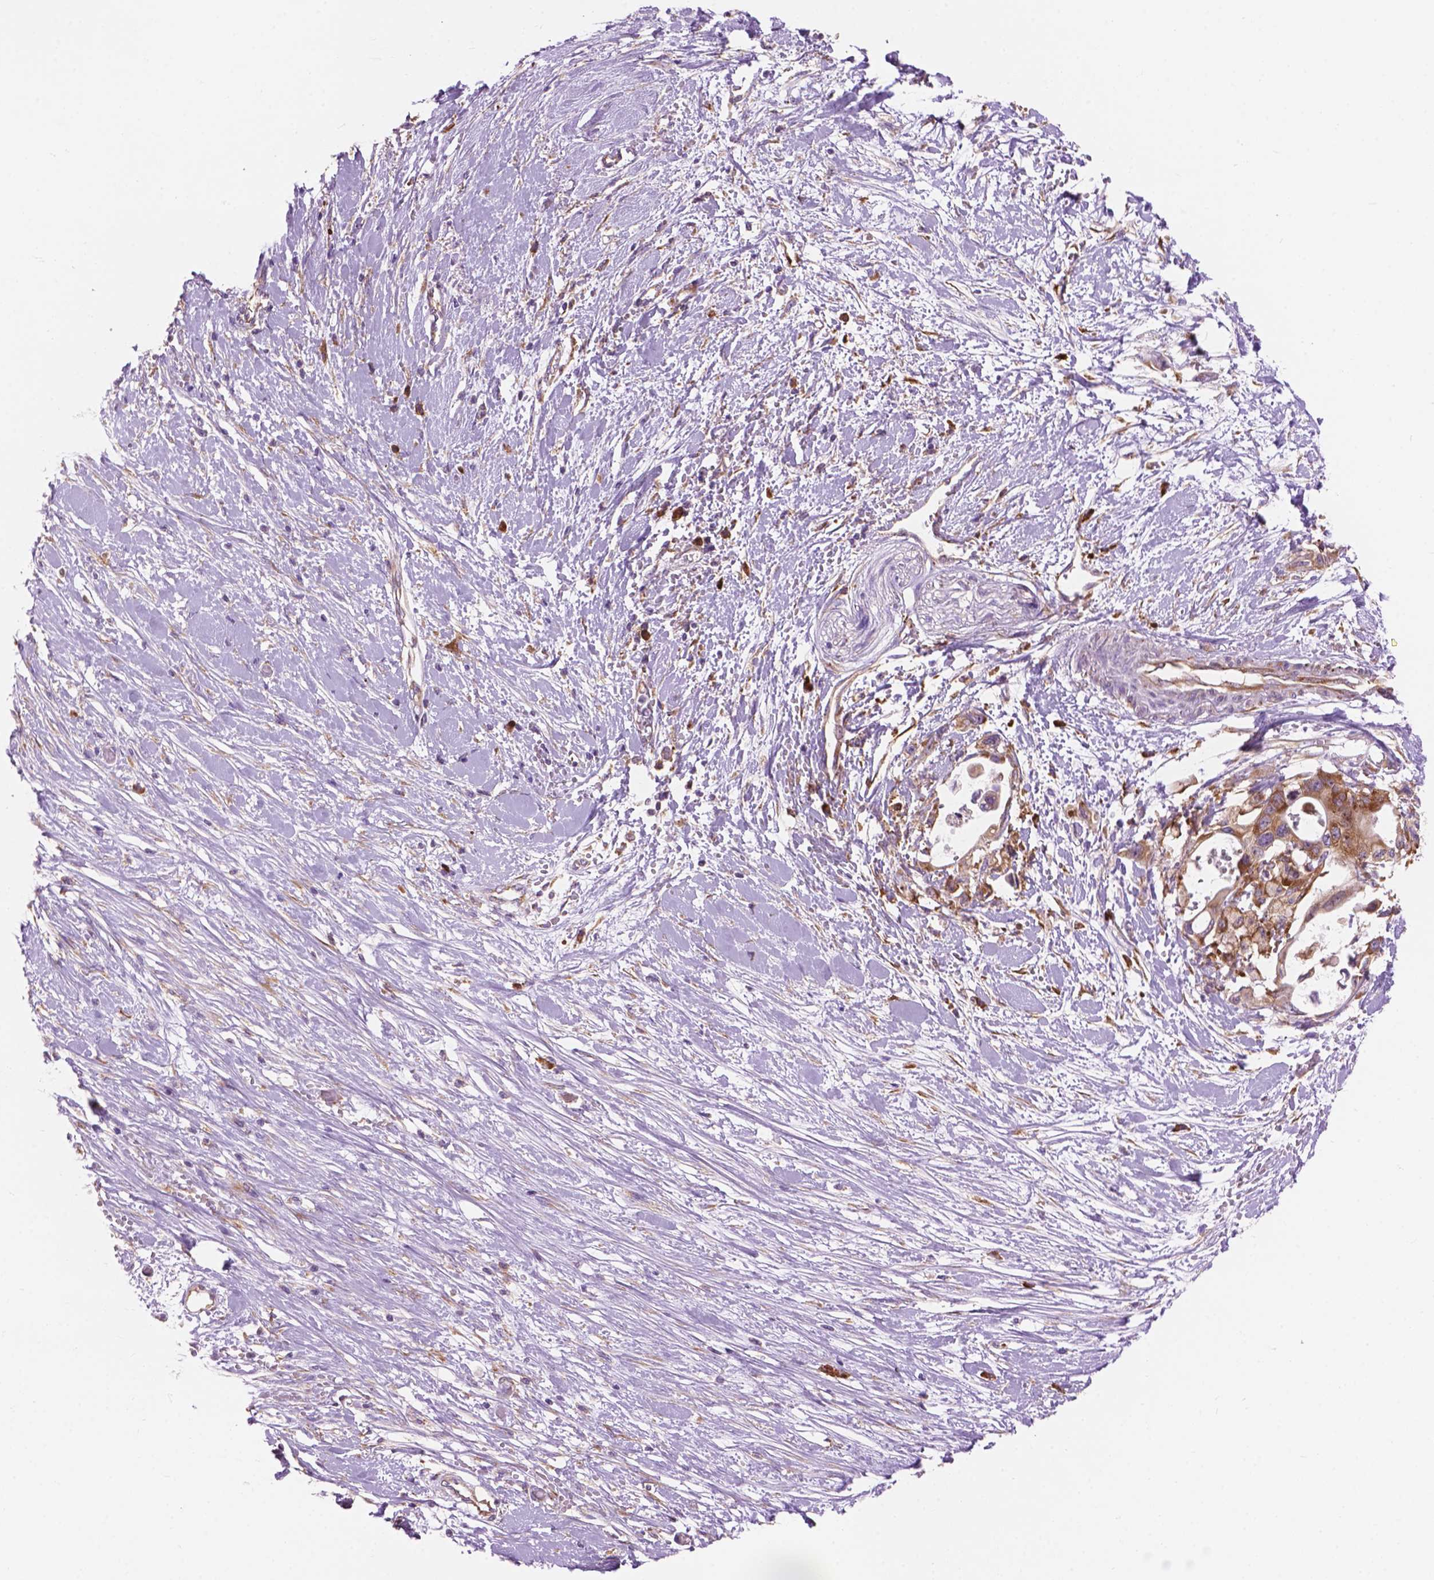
{"staining": {"intensity": "moderate", "quantity": ">75%", "location": "cytoplasmic/membranous"}, "tissue": "pancreatic cancer", "cell_type": "Tumor cells", "image_type": "cancer", "snomed": [{"axis": "morphology", "description": "Adenocarcinoma, NOS"}, {"axis": "topography", "description": "Pancreas"}], "caption": "A brown stain highlights moderate cytoplasmic/membranous expression of a protein in pancreatic cancer tumor cells.", "gene": "RPL37A", "patient": {"sex": "female", "age": 63}}